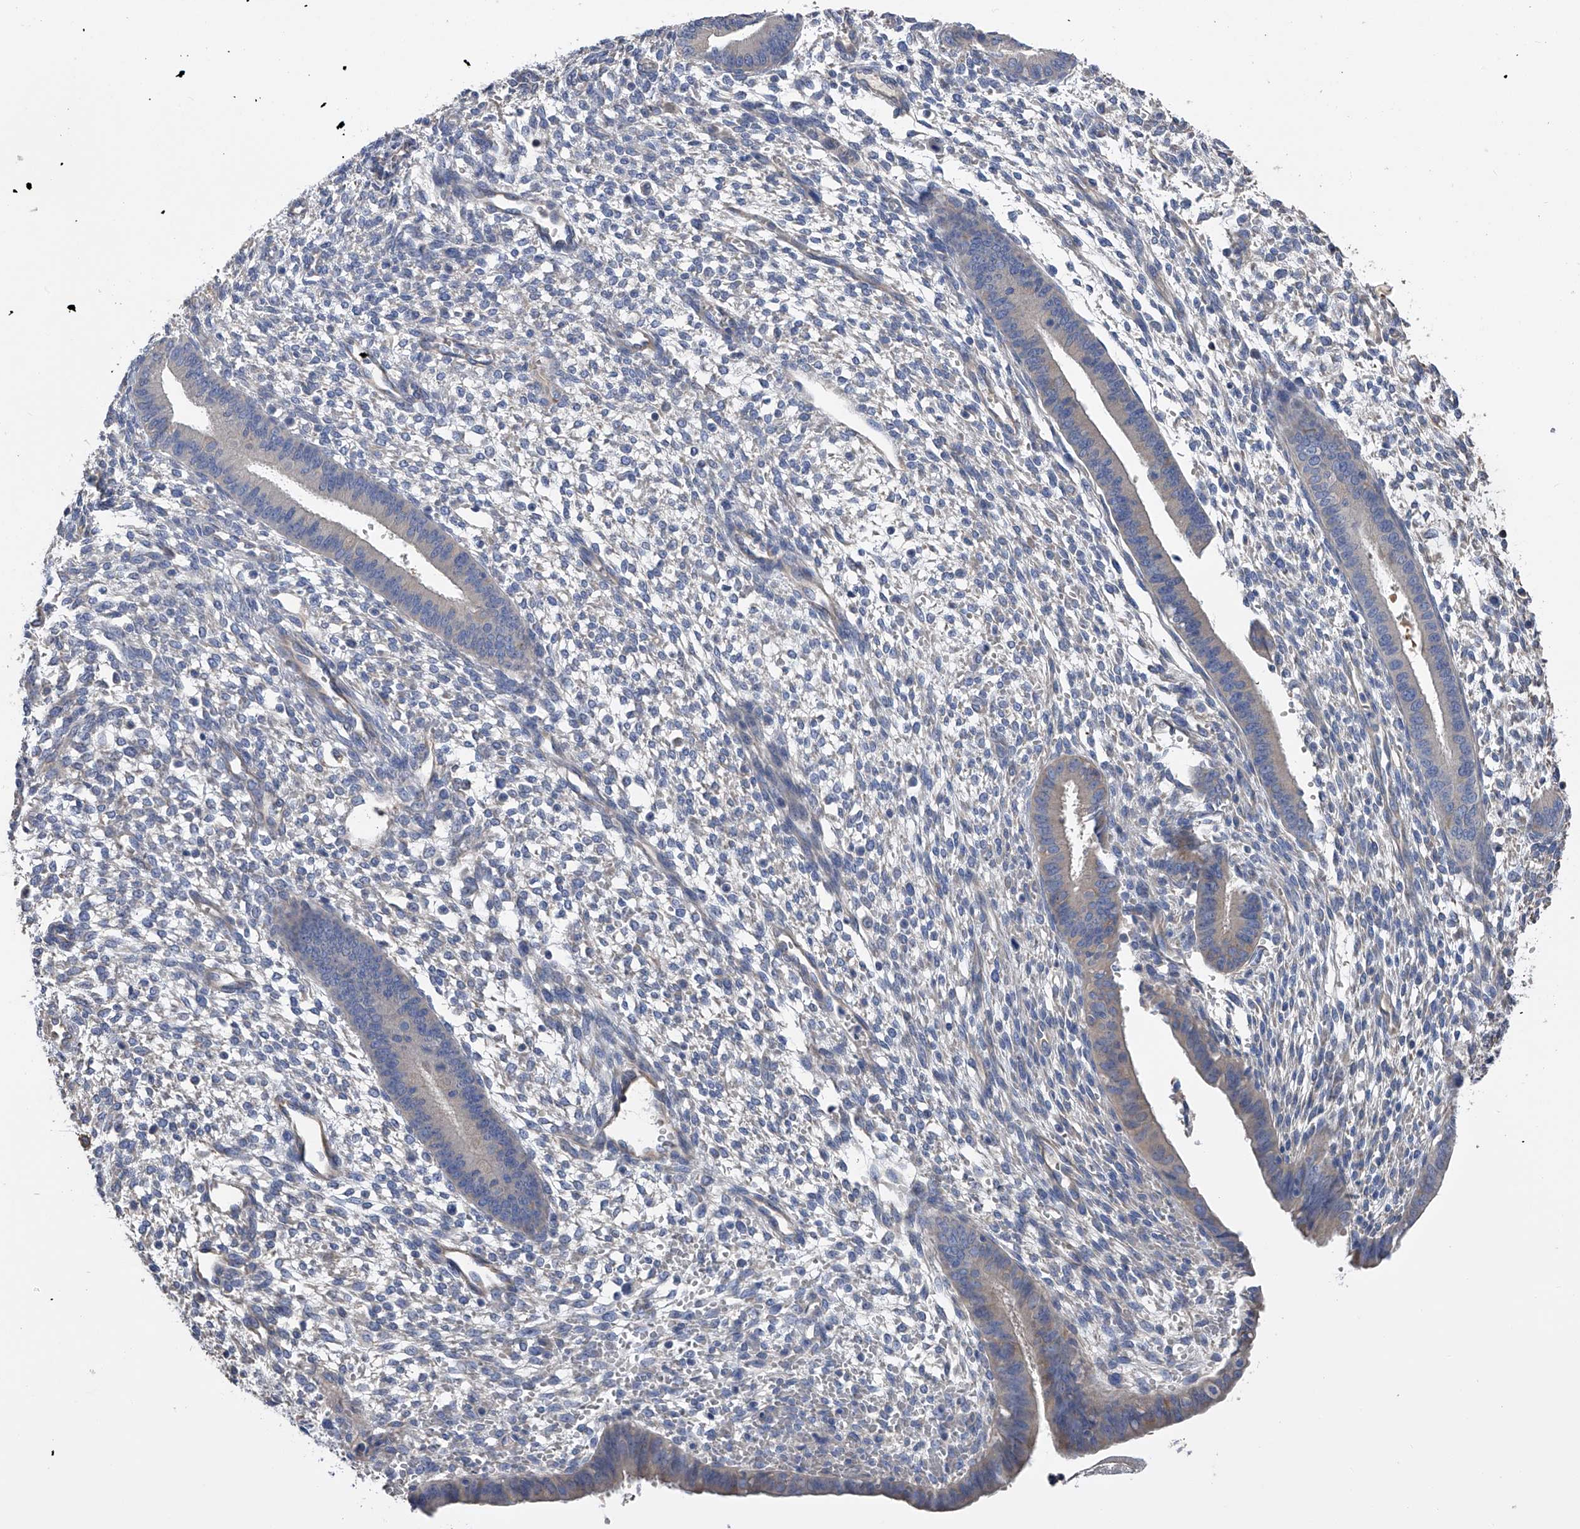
{"staining": {"intensity": "negative", "quantity": "none", "location": "none"}, "tissue": "endometrium", "cell_type": "Cells in endometrial stroma", "image_type": "normal", "snomed": [{"axis": "morphology", "description": "Normal tissue, NOS"}, {"axis": "topography", "description": "Endometrium"}], "caption": "Immunohistochemistry of benign human endometrium shows no staining in cells in endometrial stroma.", "gene": "RWDD2A", "patient": {"sex": "female", "age": 46}}